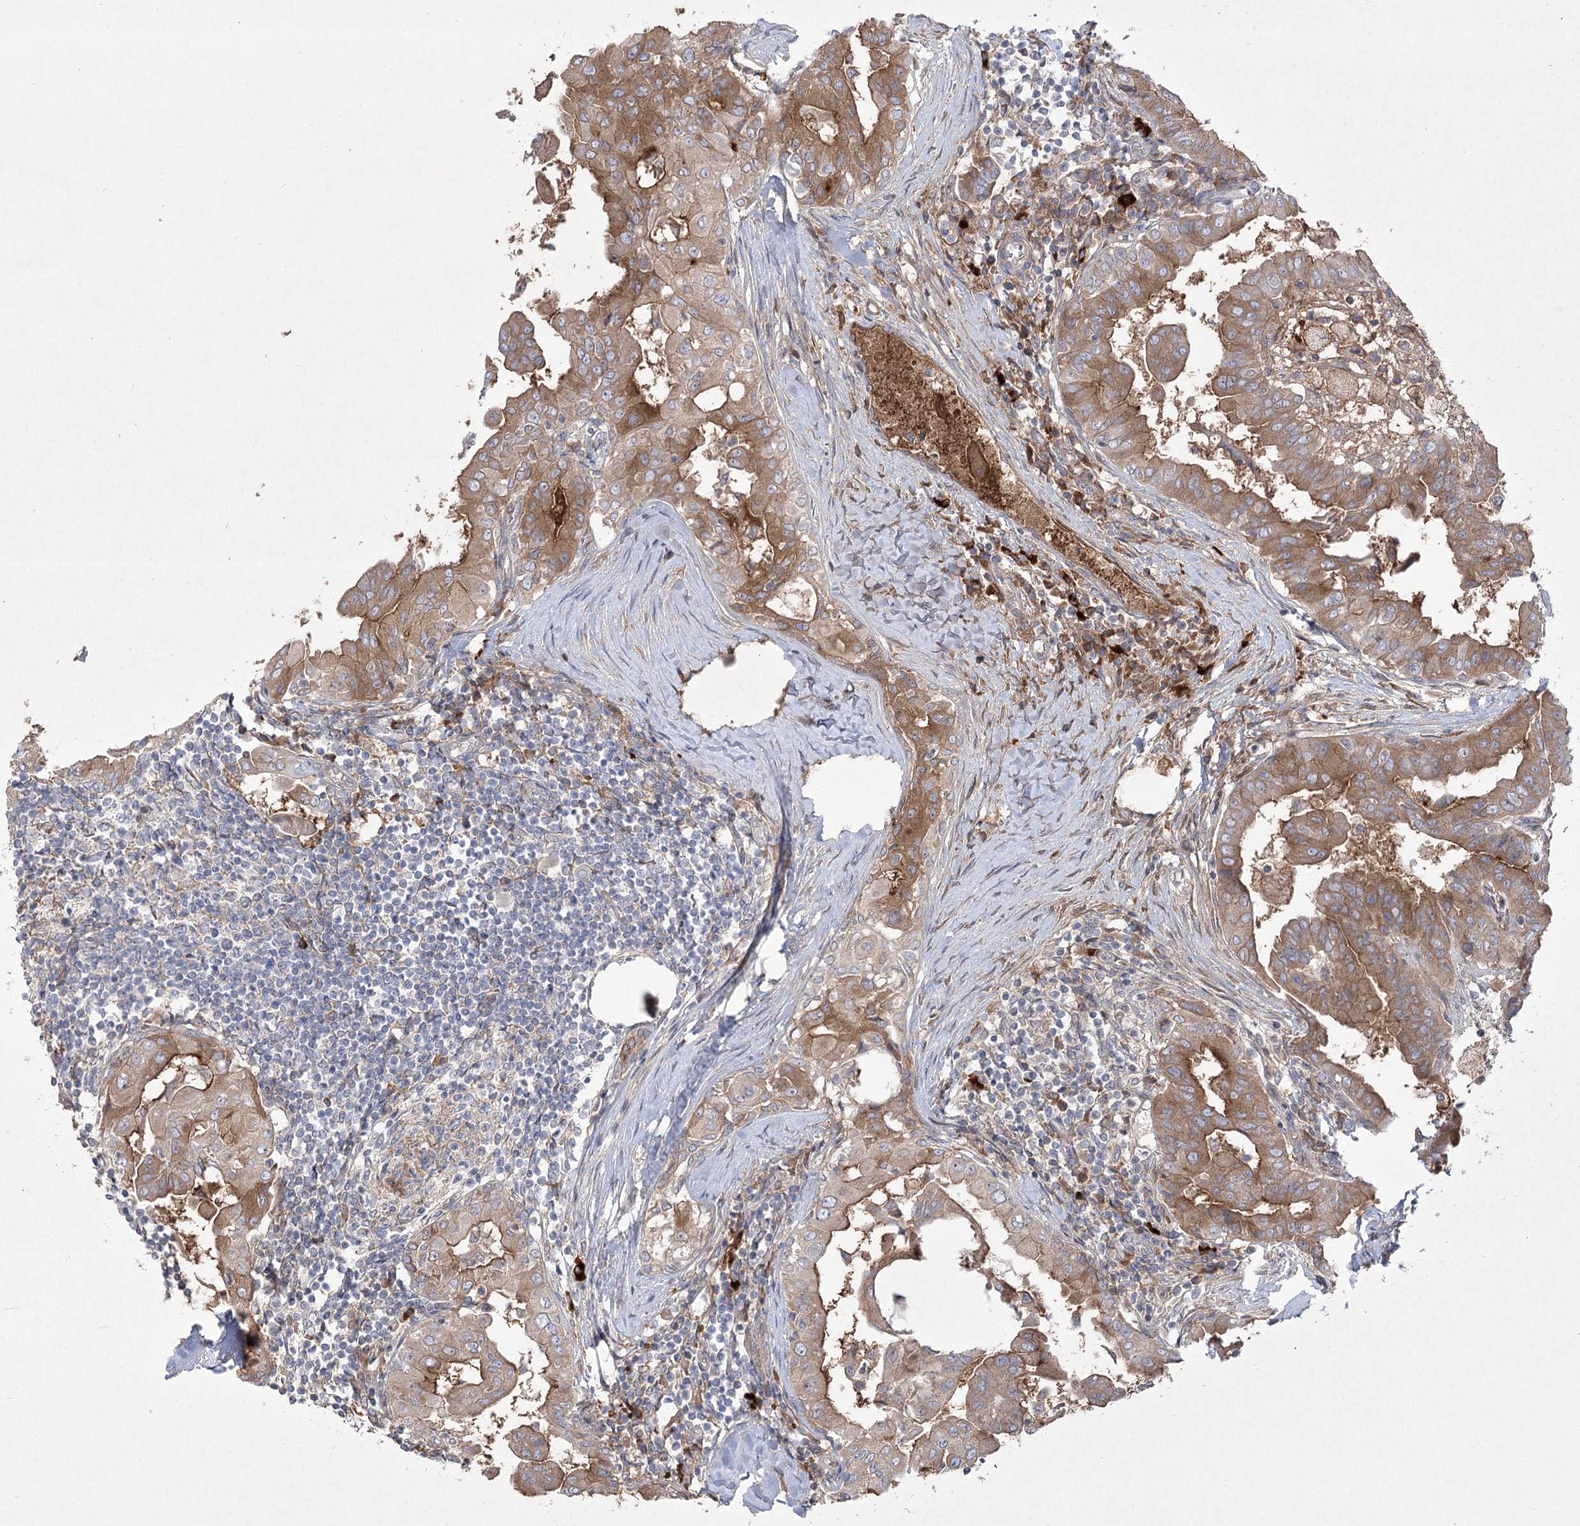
{"staining": {"intensity": "moderate", "quantity": ">75%", "location": "cytoplasmic/membranous"}, "tissue": "thyroid cancer", "cell_type": "Tumor cells", "image_type": "cancer", "snomed": [{"axis": "morphology", "description": "Papillary adenocarcinoma, NOS"}, {"axis": "topography", "description": "Thyroid gland"}], "caption": "Protein staining demonstrates moderate cytoplasmic/membranous positivity in approximately >75% of tumor cells in thyroid cancer. Using DAB (3,3'-diaminobenzidine) (brown) and hematoxylin (blue) stains, captured at high magnification using brightfield microscopy.", "gene": "PLEKHA5", "patient": {"sex": "male", "age": 33}}